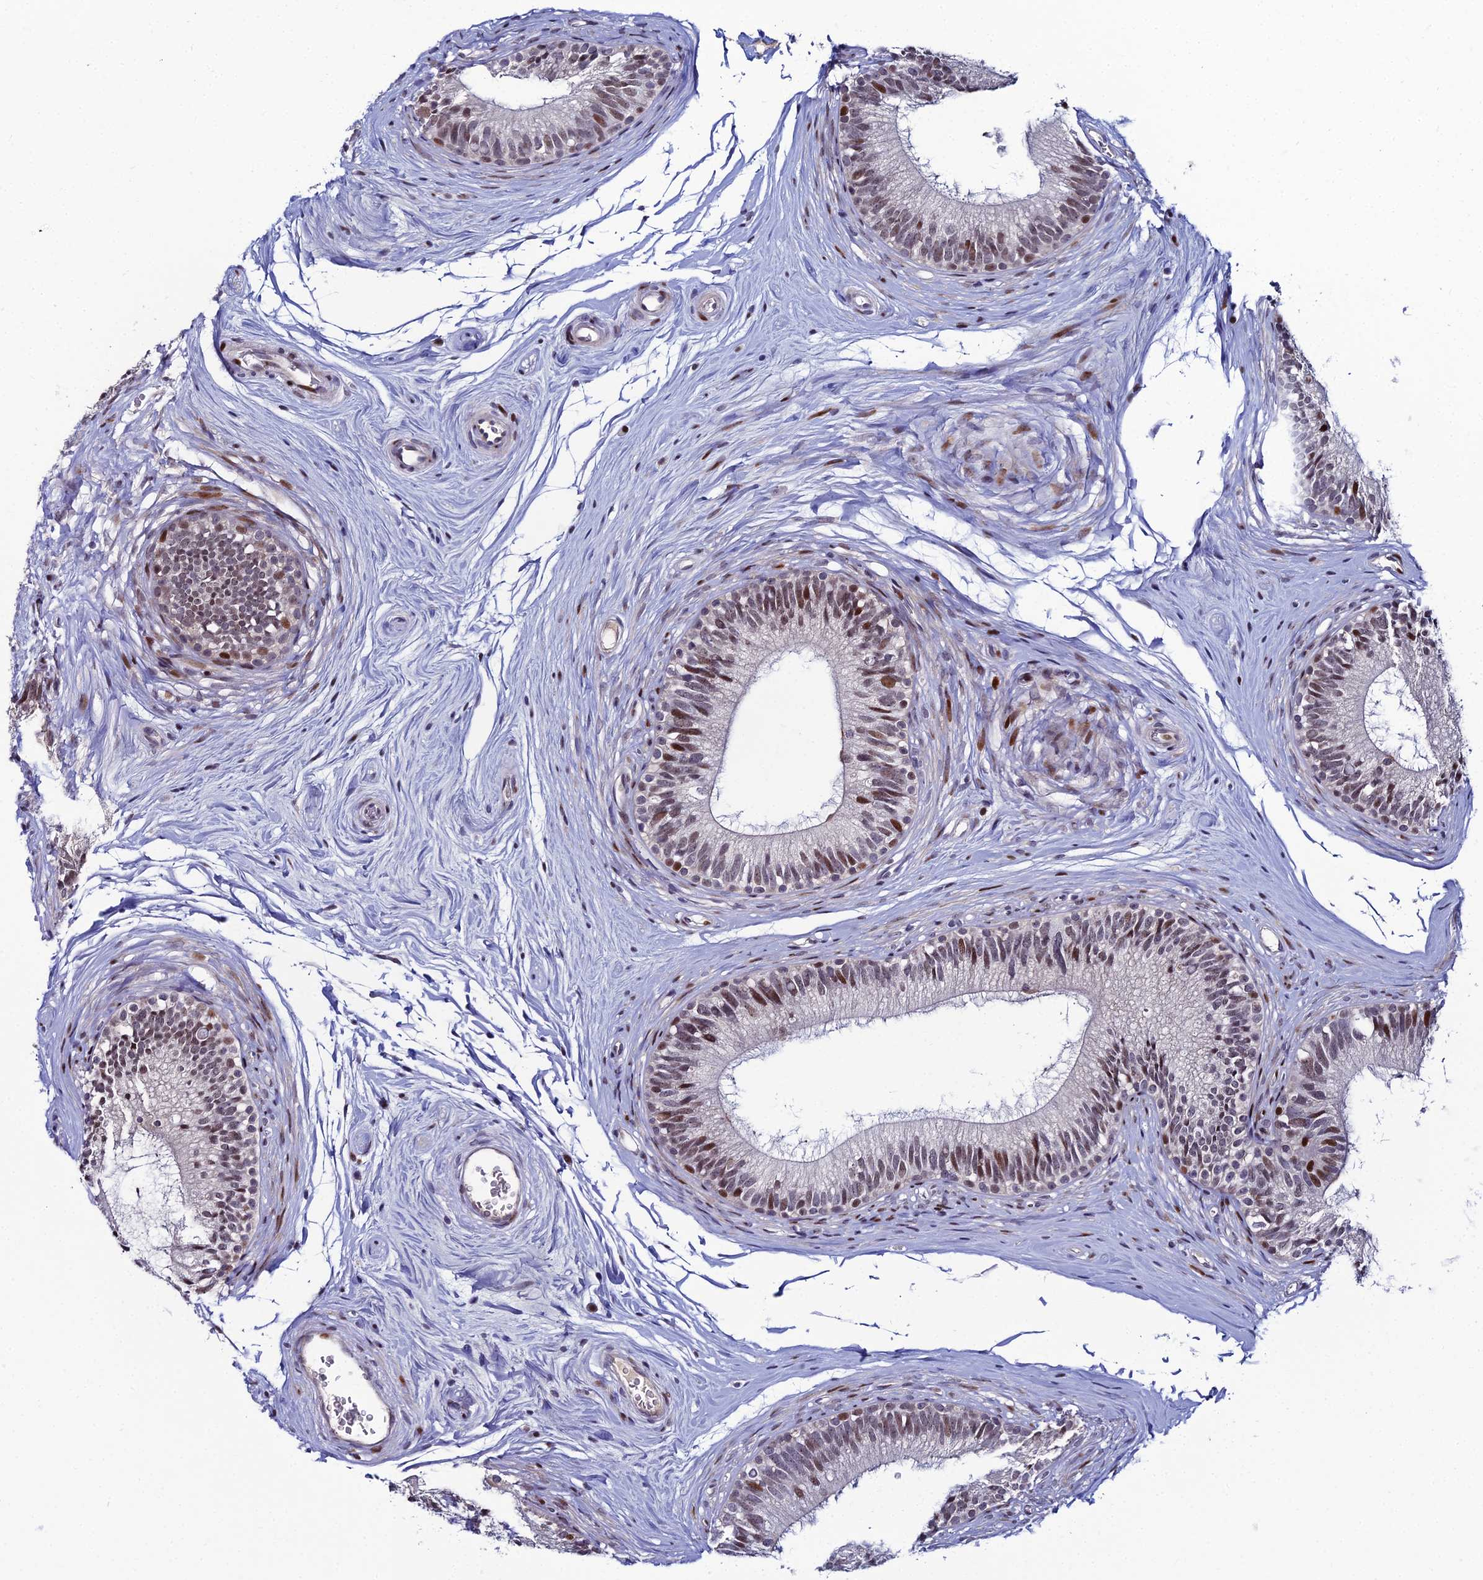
{"staining": {"intensity": "moderate", "quantity": "25%-75%", "location": "nuclear"}, "tissue": "epididymis", "cell_type": "Glandular cells", "image_type": "normal", "snomed": [{"axis": "morphology", "description": "Normal tissue, NOS"}, {"axis": "topography", "description": "Epididymis"}], "caption": "Moderate nuclear protein staining is identified in about 25%-75% of glandular cells in epididymis. (brown staining indicates protein expression, while blue staining denotes nuclei).", "gene": "TAF9B", "patient": {"sex": "male", "age": 33}}